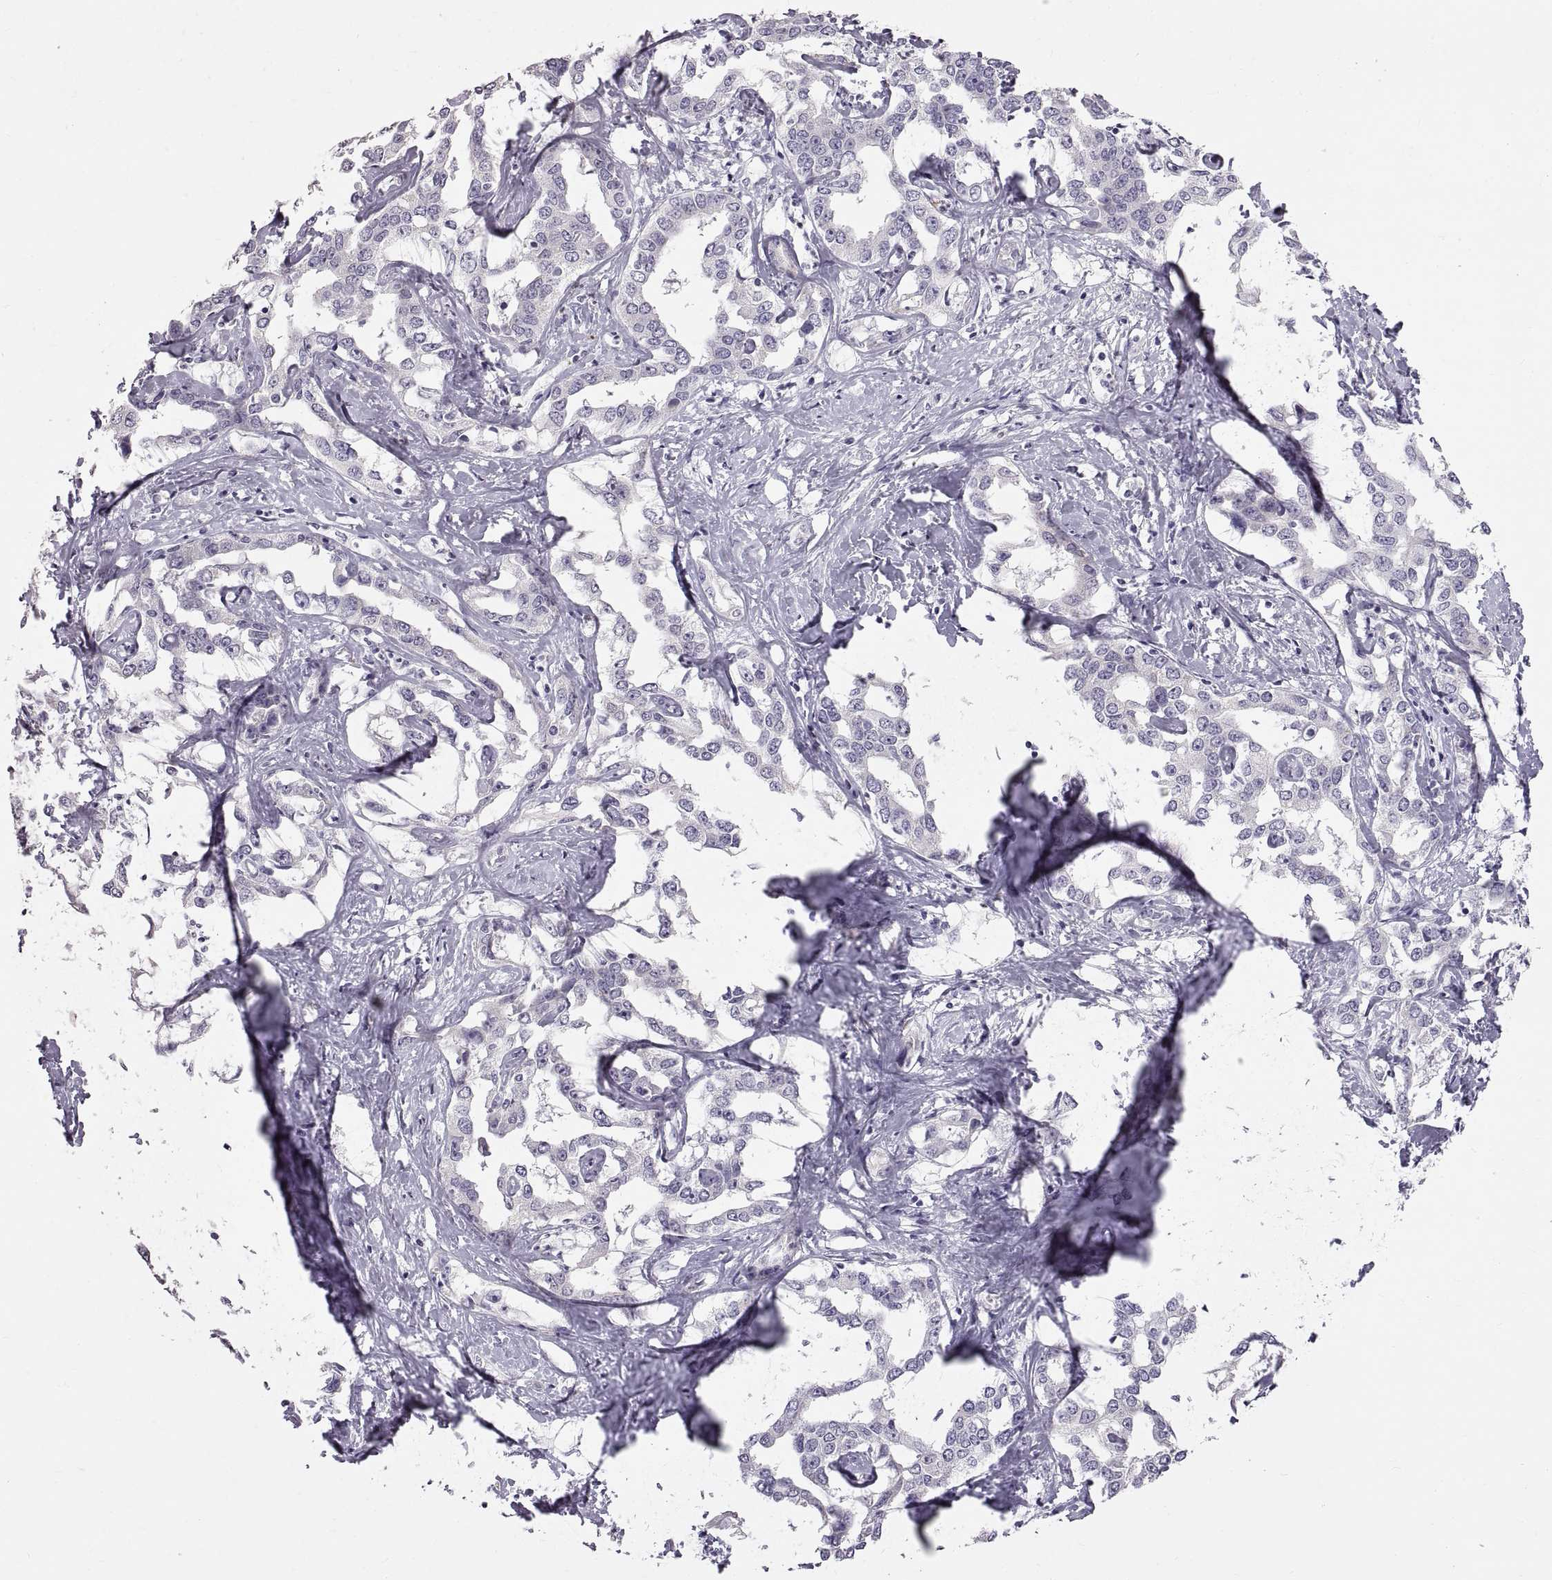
{"staining": {"intensity": "negative", "quantity": "none", "location": "none"}, "tissue": "liver cancer", "cell_type": "Tumor cells", "image_type": "cancer", "snomed": [{"axis": "morphology", "description": "Cholangiocarcinoma"}, {"axis": "topography", "description": "Liver"}], "caption": "Human liver cancer (cholangiocarcinoma) stained for a protein using IHC shows no expression in tumor cells.", "gene": "SPACDR", "patient": {"sex": "male", "age": 59}}